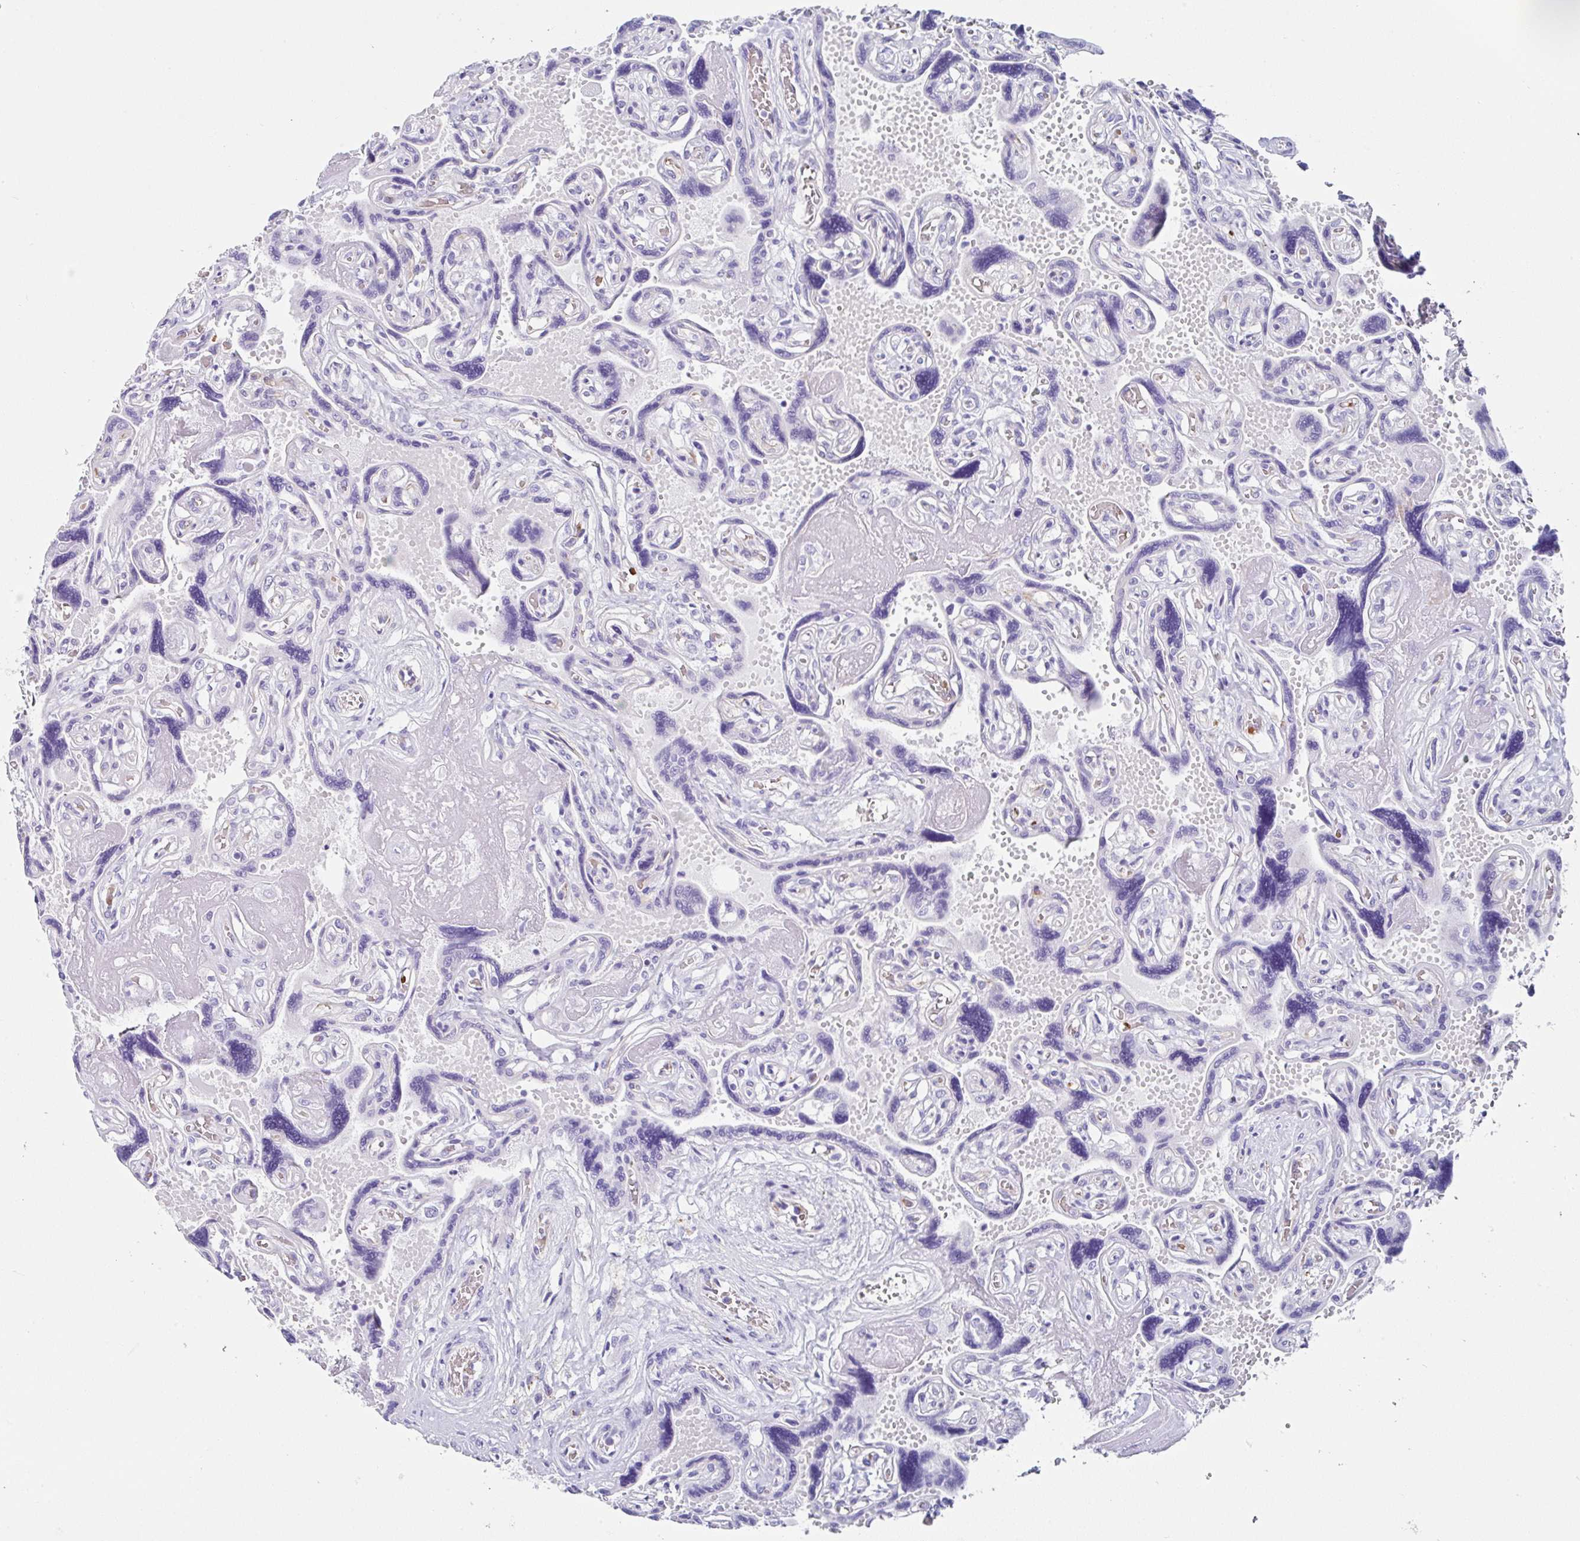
{"staining": {"intensity": "negative", "quantity": "none", "location": "none"}, "tissue": "placenta", "cell_type": "Trophoblastic cells", "image_type": "normal", "snomed": [{"axis": "morphology", "description": "Normal tissue, NOS"}, {"axis": "topography", "description": "Placenta"}], "caption": "Benign placenta was stained to show a protein in brown. There is no significant expression in trophoblastic cells. Nuclei are stained in blue.", "gene": "TMPRSS11E", "patient": {"sex": "female", "age": 32}}